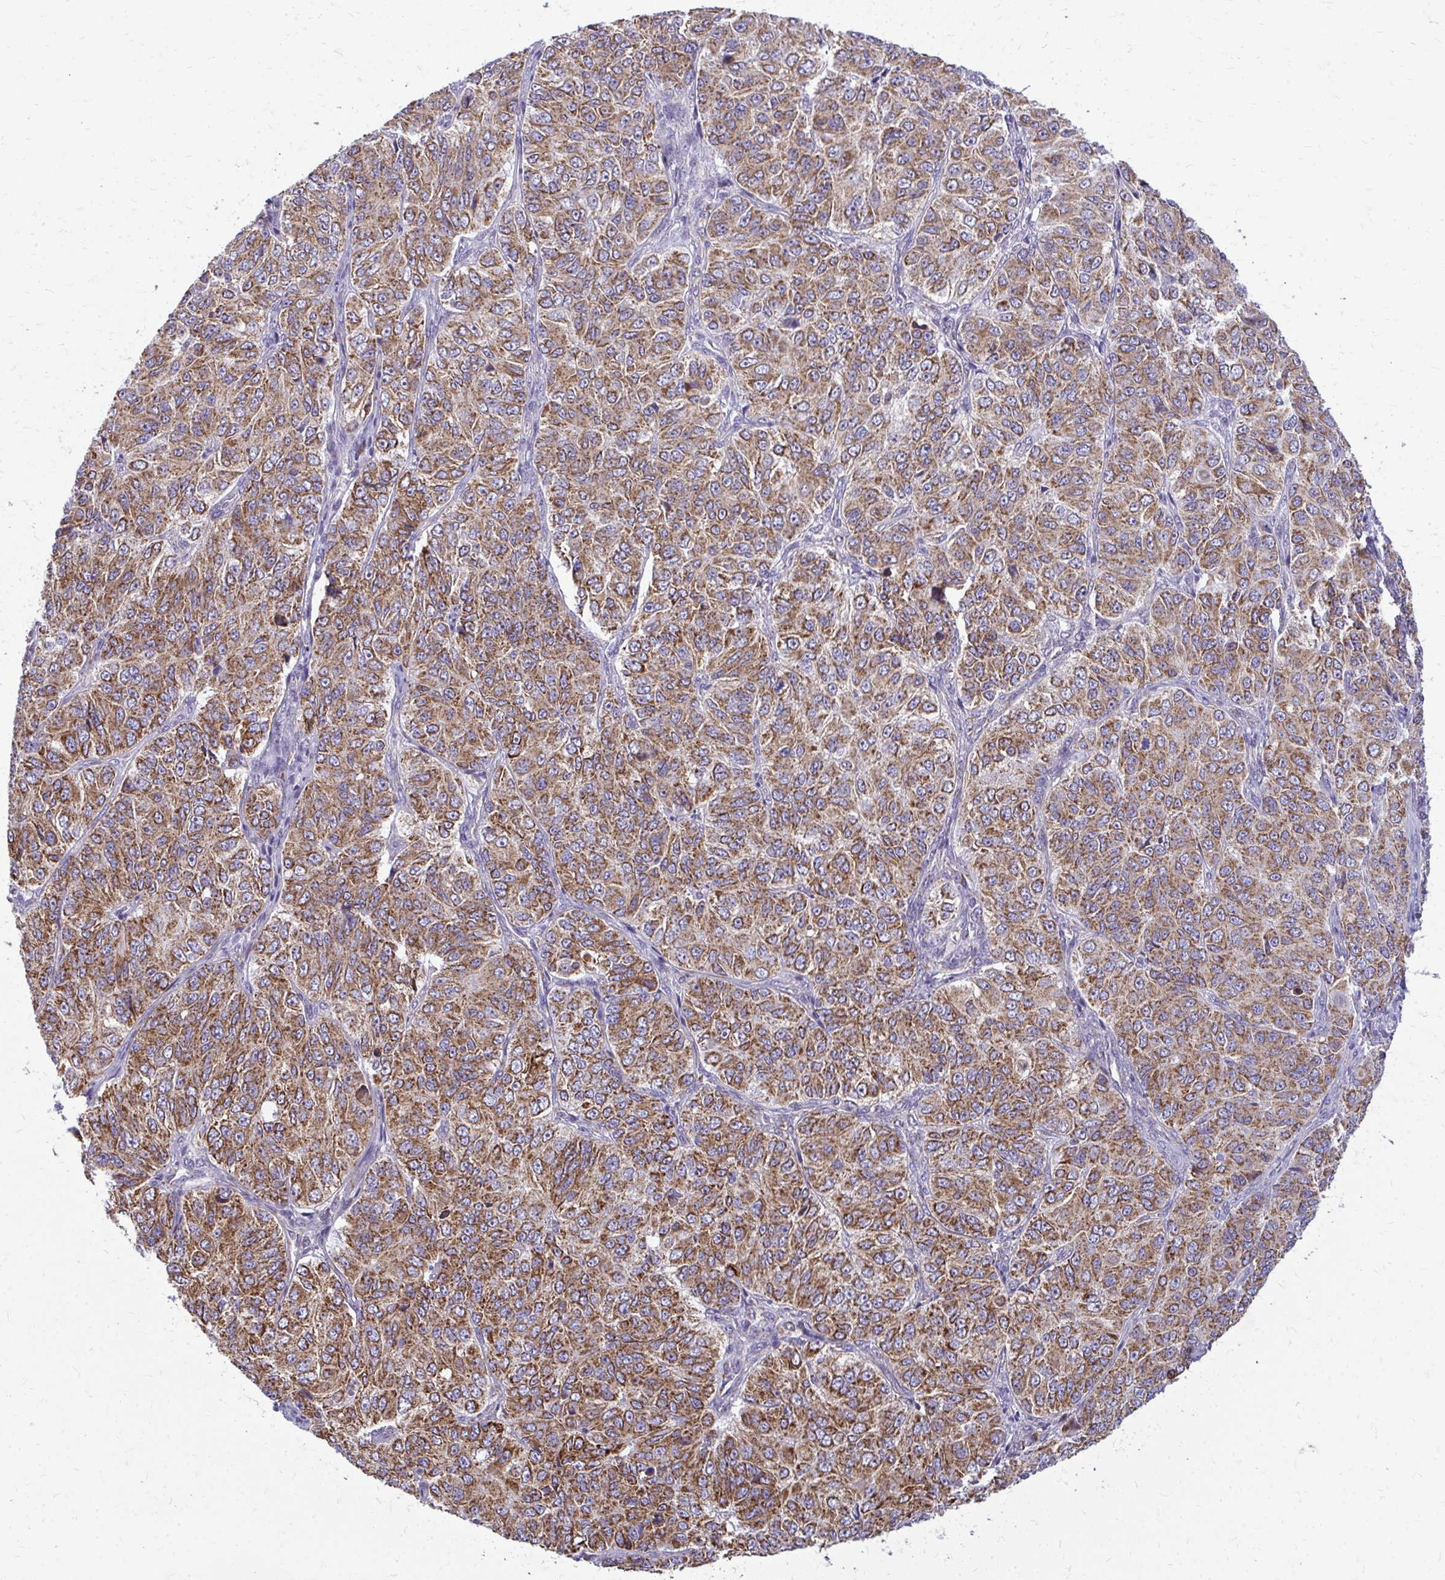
{"staining": {"intensity": "strong", "quantity": ">75%", "location": "cytoplasmic/membranous"}, "tissue": "ovarian cancer", "cell_type": "Tumor cells", "image_type": "cancer", "snomed": [{"axis": "morphology", "description": "Carcinoma, endometroid"}, {"axis": "topography", "description": "Ovary"}], "caption": "Strong cytoplasmic/membranous staining for a protein is identified in about >75% of tumor cells of ovarian cancer using immunohistochemistry (IHC).", "gene": "IFIT1", "patient": {"sex": "female", "age": 51}}